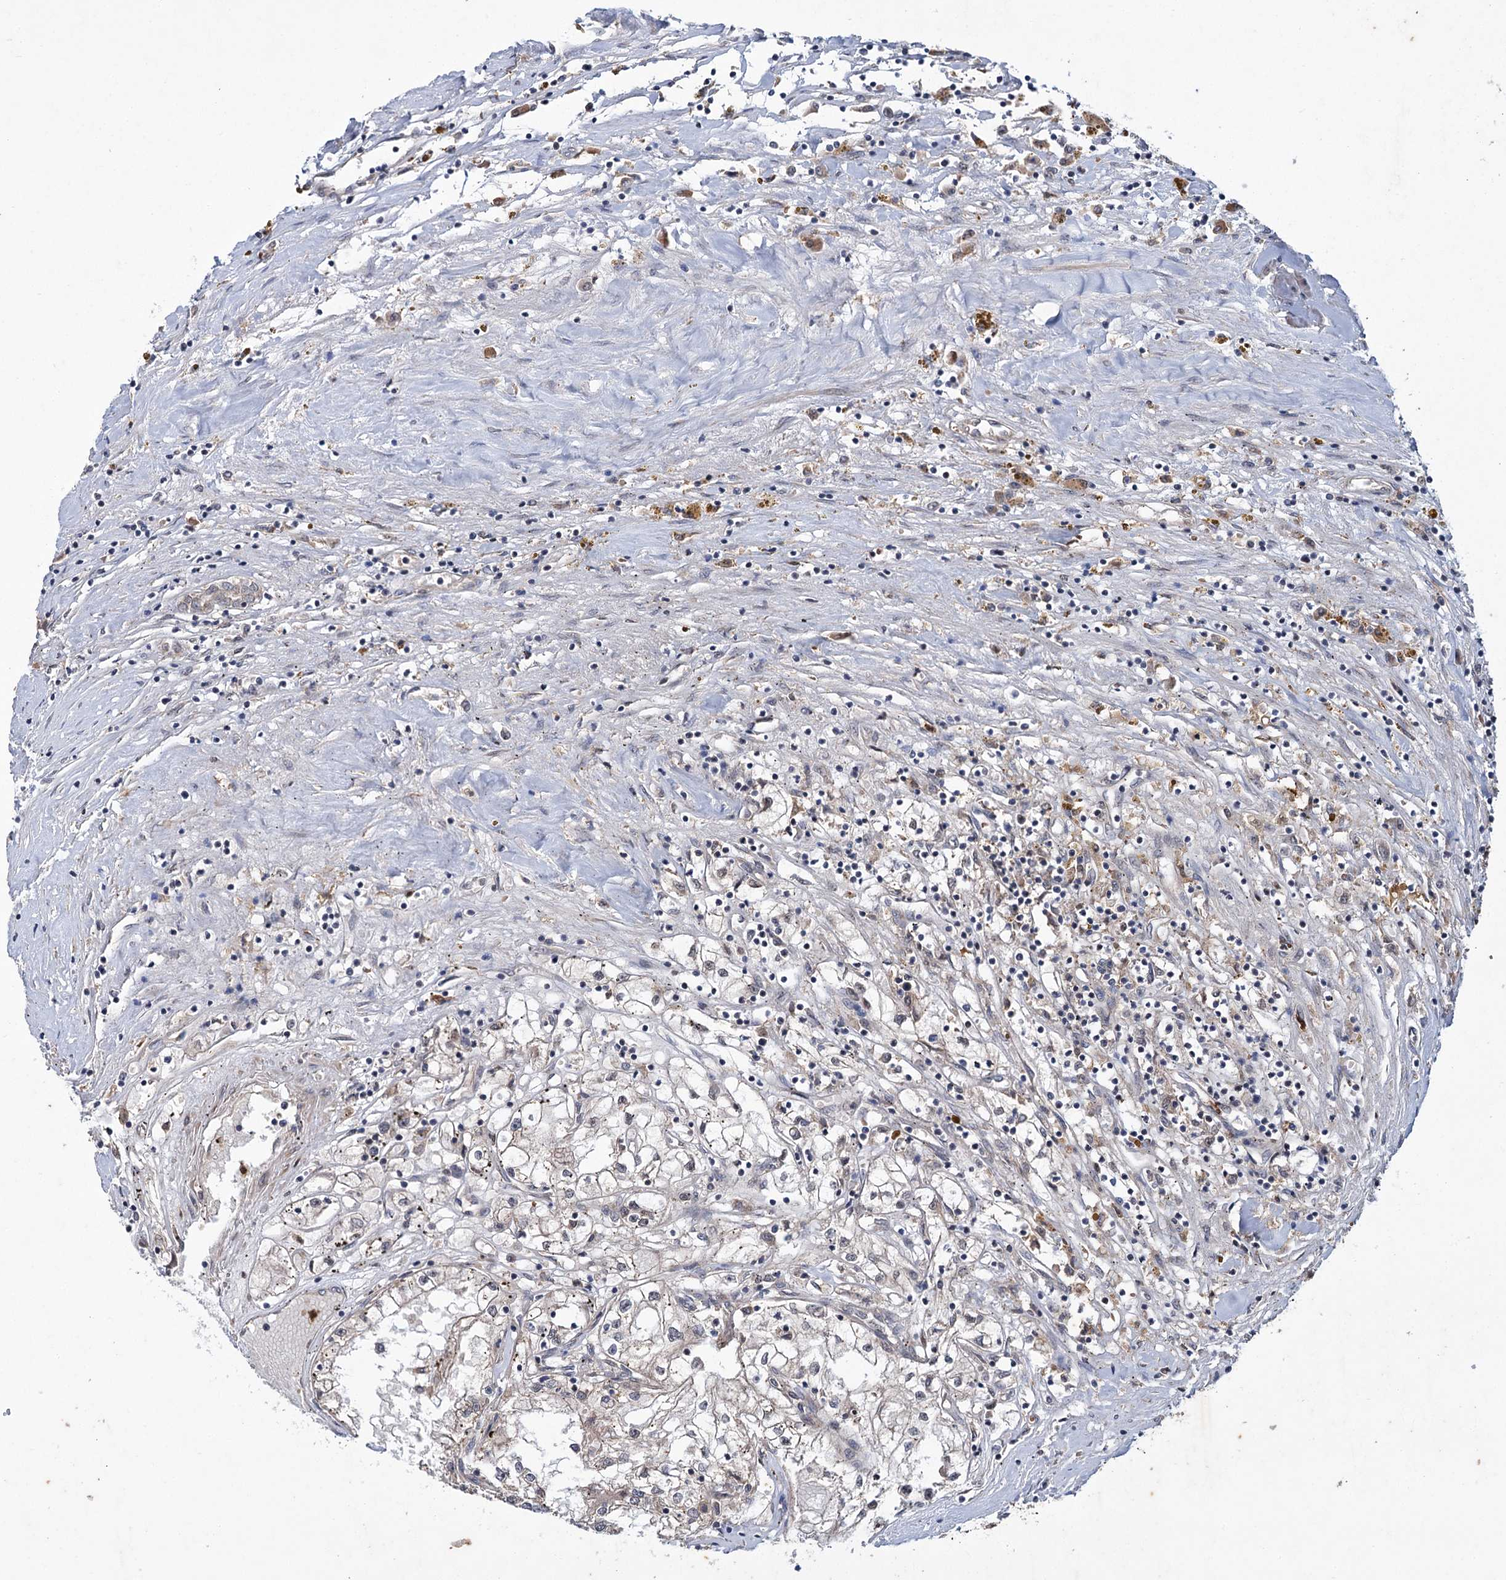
{"staining": {"intensity": "weak", "quantity": "25%-75%", "location": "cytoplasmic/membranous"}, "tissue": "renal cancer", "cell_type": "Tumor cells", "image_type": "cancer", "snomed": [{"axis": "morphology", "description": "Adenocarcinoma, NOS"}, {"axis": "topography", "description": "Kidney"}], "caption": "IHC staining of renal cancer, which shows low levels of weak cytoplasmic/membranous expression in about 25%-75% of tumor cells indicating weak cytoplasmic/membranous protein positivity. The staining was performed using DAB (3,3'-diaminobenzidine) (brown) for protein detection and nuclei were counterstained in hematoxylin (blue).", "gene": "PTPN3", "patient": {"sex": "male", "age": 56}}